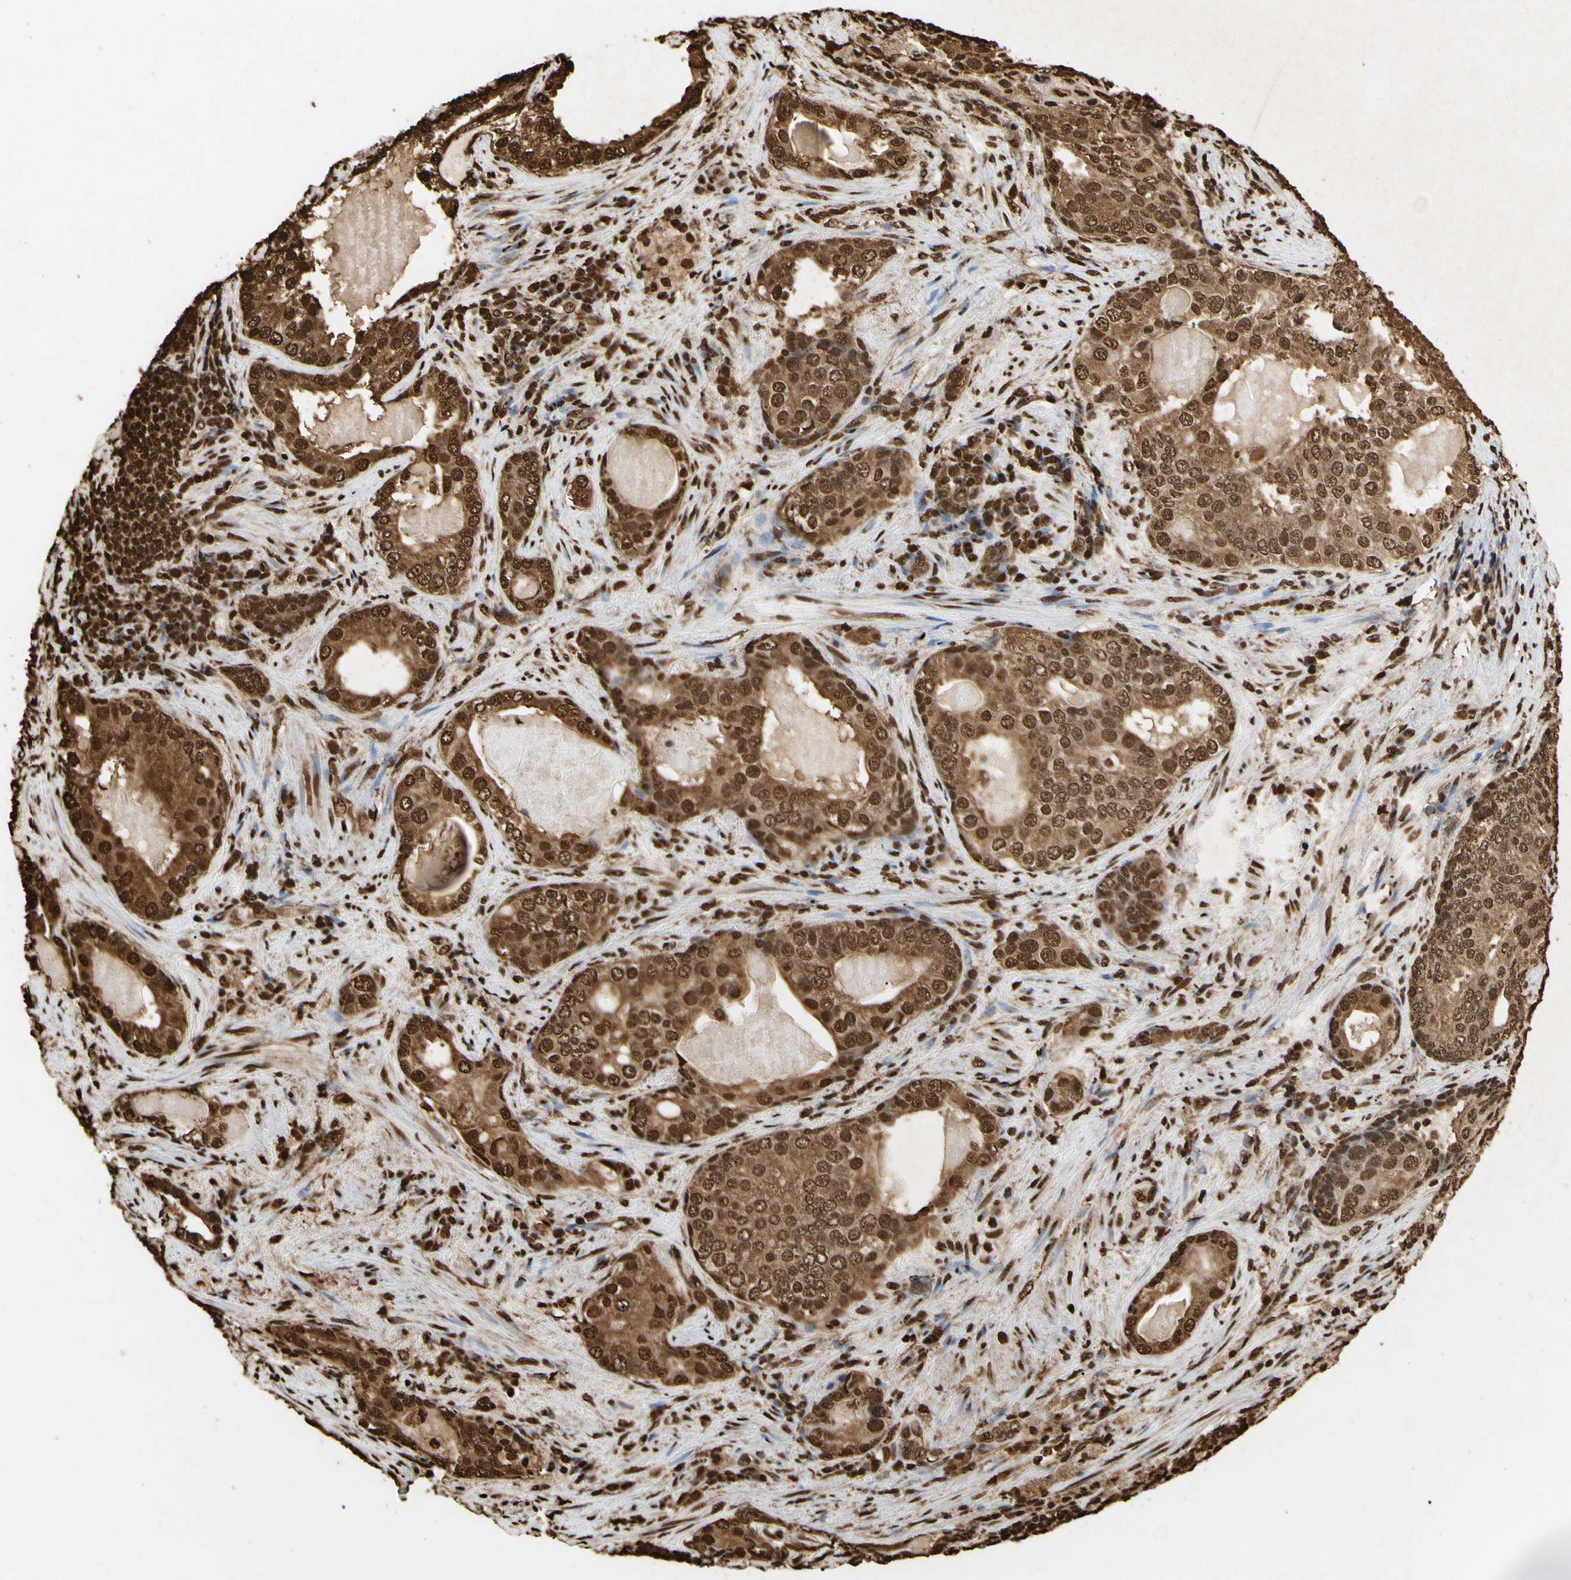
{"staining": {"intensity": "strong", "quantity": ">75%", "location": "cytoplasmic/membranous,nuclear"}, "tissue": "prostate cancer", "cell_type": "Tumor cells", "image_type": "cancer", "snomed": [{"axis": "morphology", "description": "Adenocarcinoma, High grade"}, {"axis": "topography", "description": "Prostate"}], "caption": "Immunohistochemical staining of adenocarcinoma (high-grade) (prostate) demonstrates strong cytoplasmic/membranous and nuclear protein staining in about >75% of tumor cells.", "gene": "HNRNPK", "patient": {"sex": "male", "age": 66}}